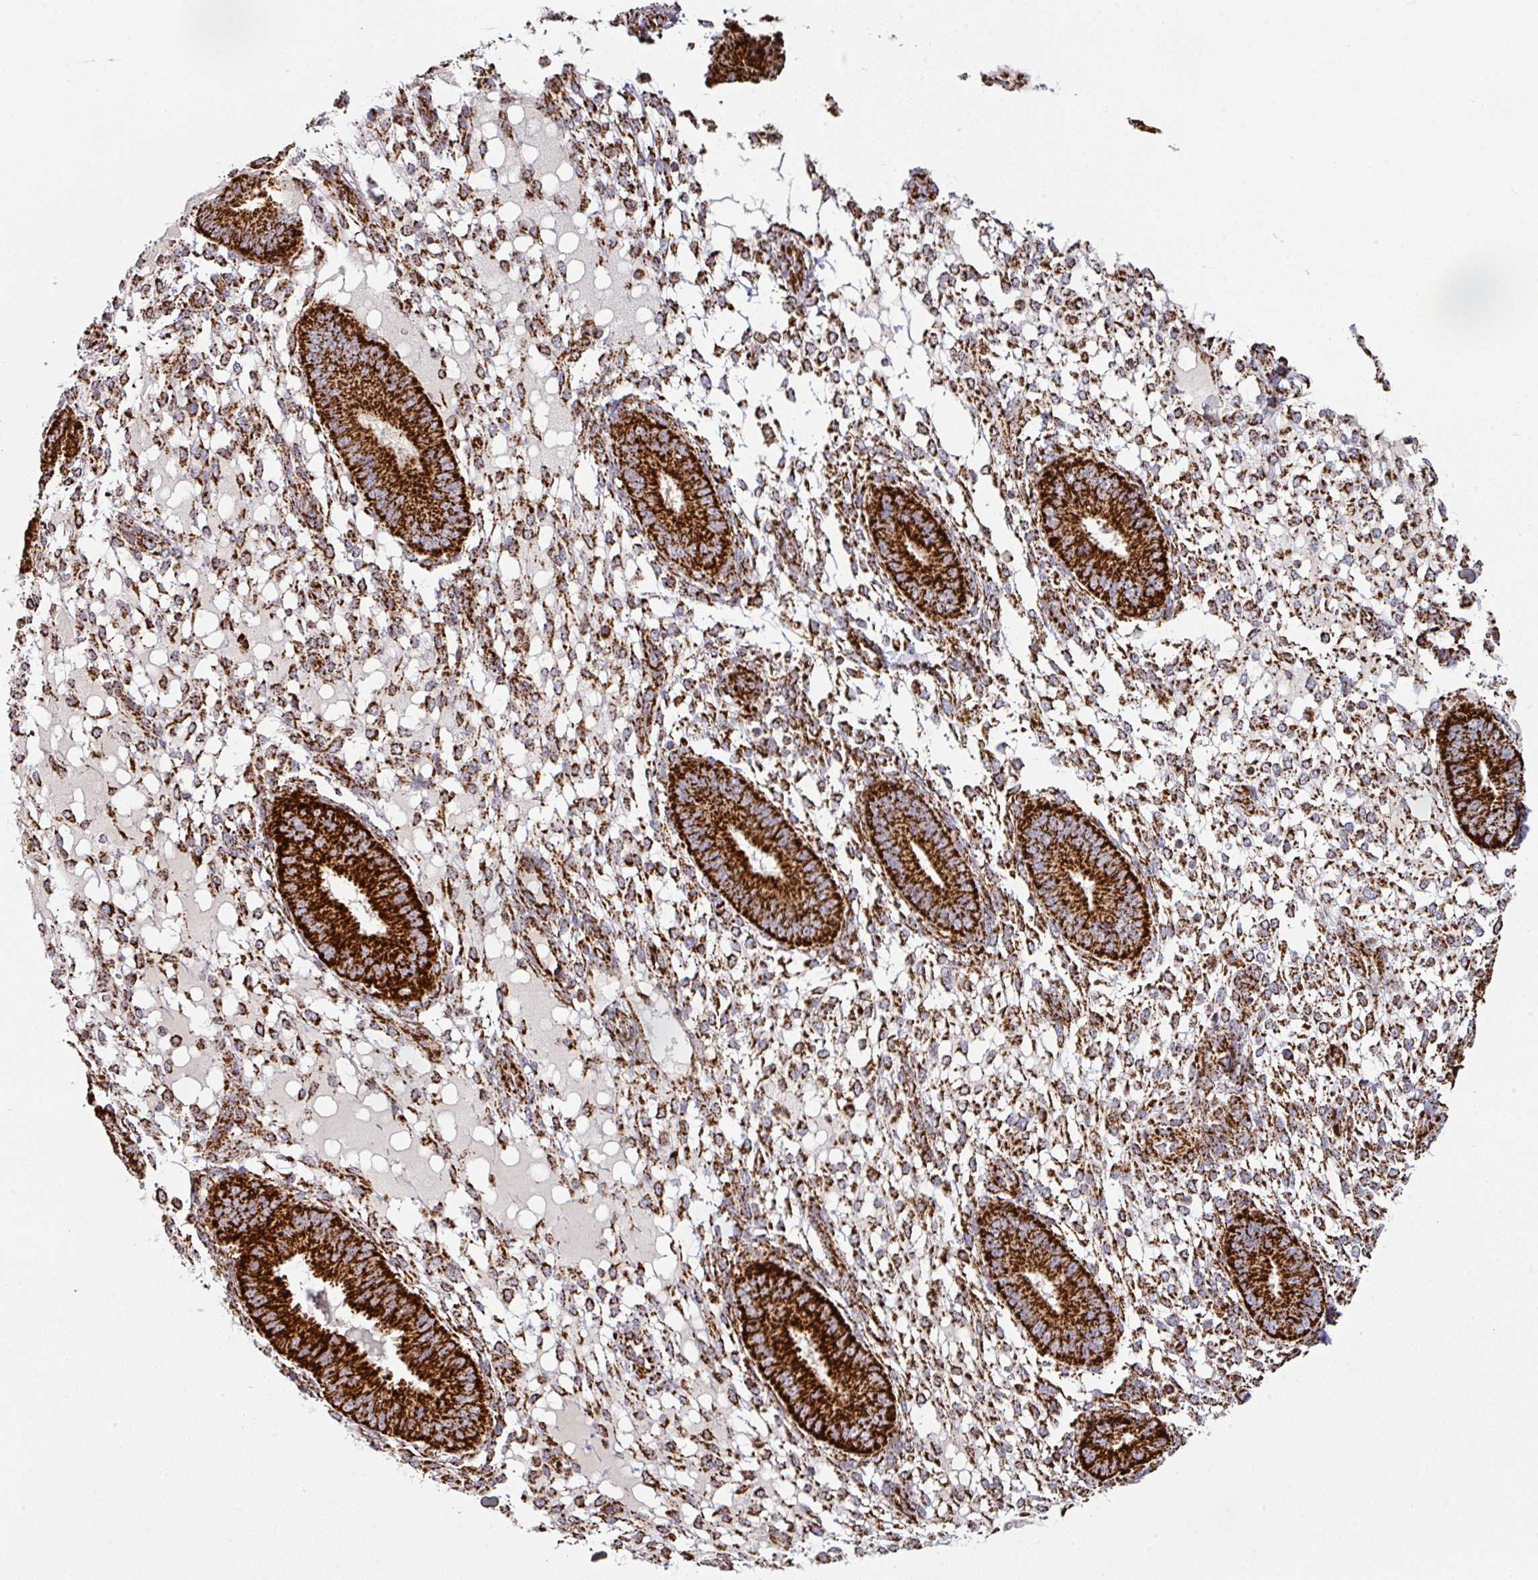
{"staining": {"intensity": "strong", "quantity": ">75%", "location": "cytoplasmic/membranous"}, "tissue": "endometrium", "cell_type": "Cells in endometrial stroma", "image_type": "normal", "snomed": [{"axis": "morphology", "description": "Normal tissue, NOS"}, {"axis": "topography", "description": "Endometrium"}], "caption": "This histopathology image reveals IHC staining of benign human endometrium, with high strong cytoplasmic/membranous positivity in approximately >75% of cells in endometrial stroma.", "gene": "TRAP1", "patient": {"sex": "female", "age": 49}}